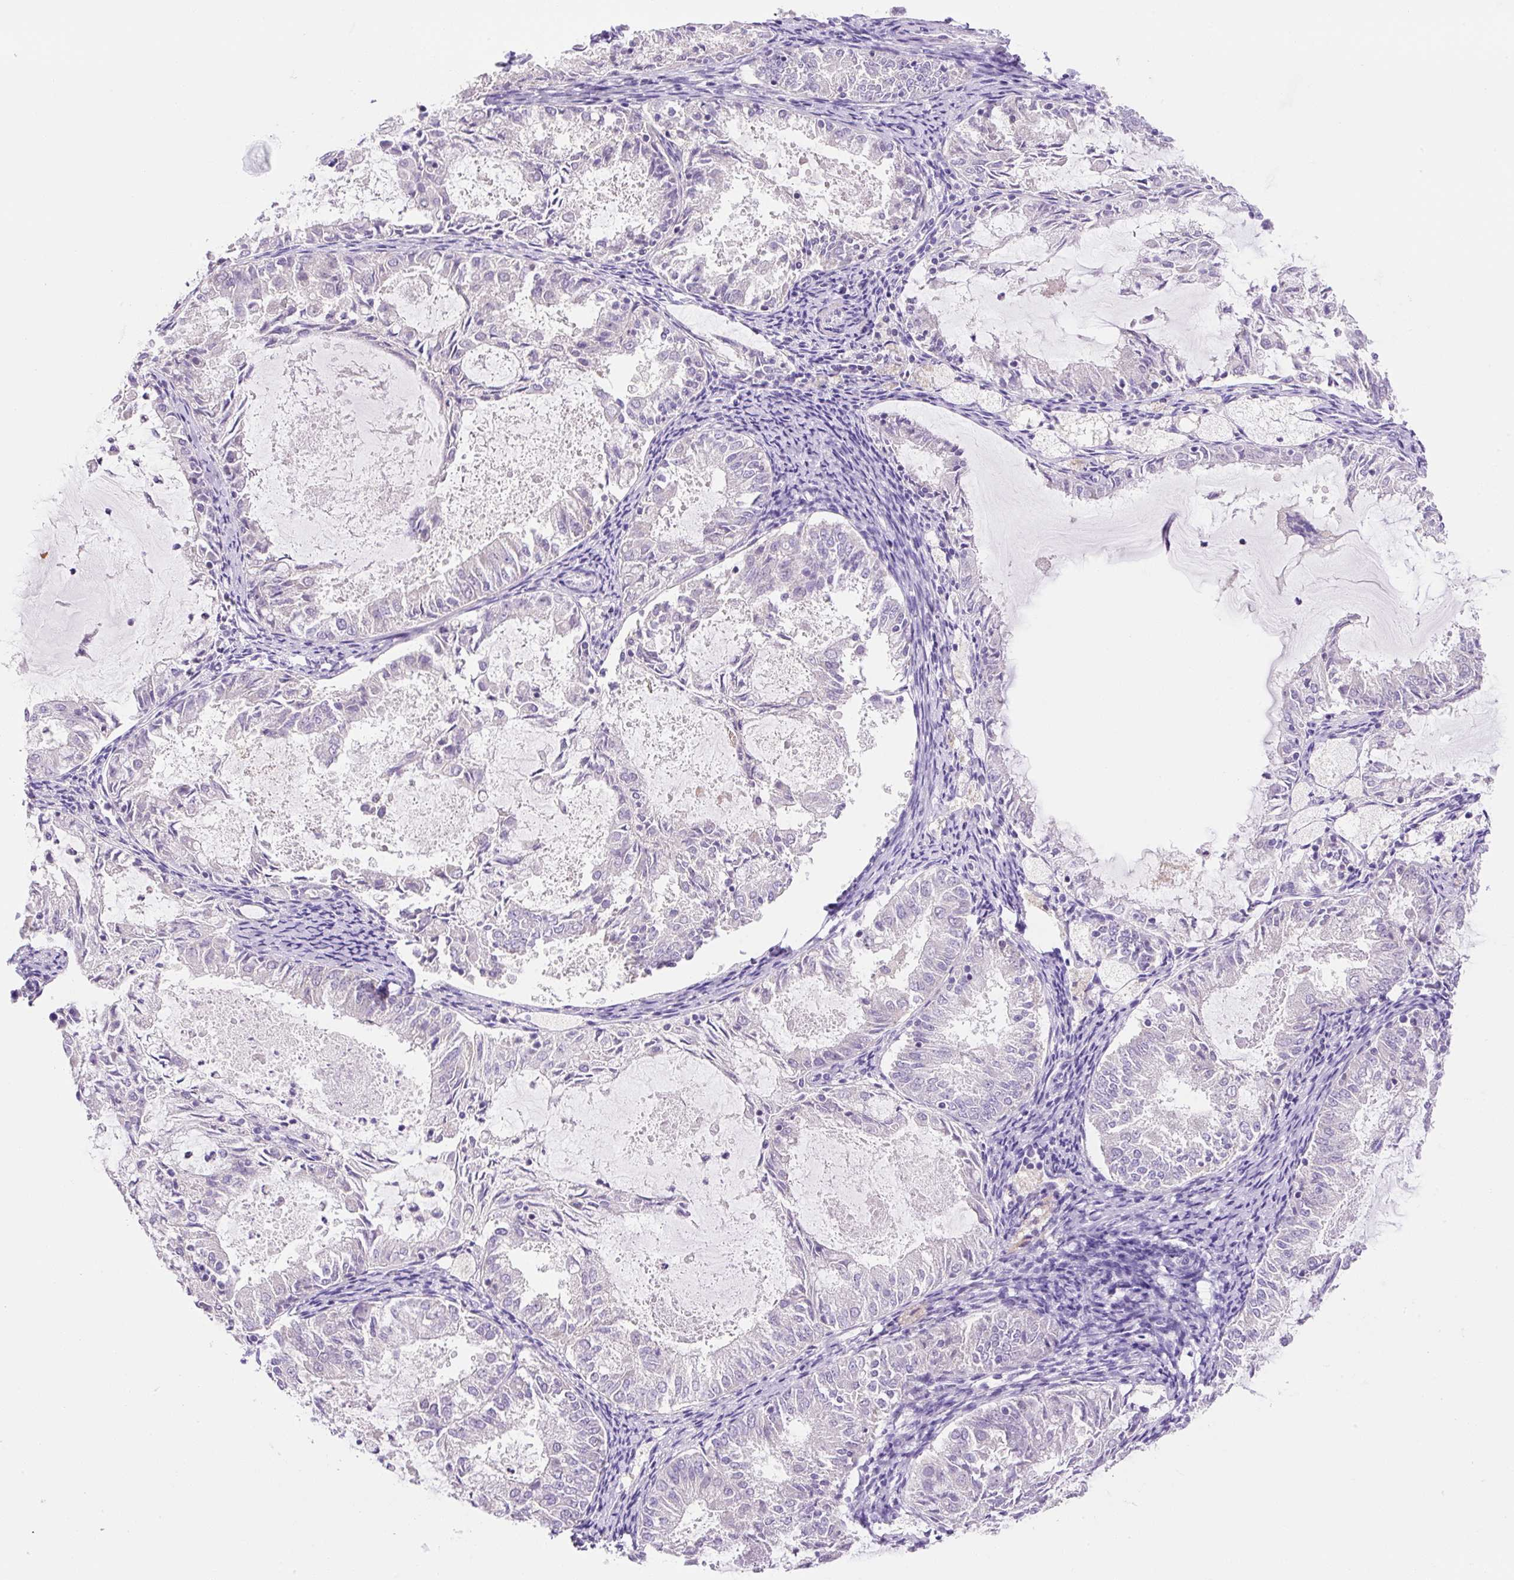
{"staining": {"intensity": "negative", "quantity": "none", "location": "none"}, "tissue": "endometrial cancer", "cell_type": "Tumor cells", "image_type": "cancer", "snomed": [{"axis": "morphology", "description": "Adenocarcinoma, NOS"}, {"axis": "topography", "description": "Endometrium"}], "caption": "This is an immunohistochemistry (IHC) photomicrograph of human endometrial adenocarcinoma. There is no expression in tumor cells.", "gene": "NDST3", "patient": {"sex": "female", "age": 57}}